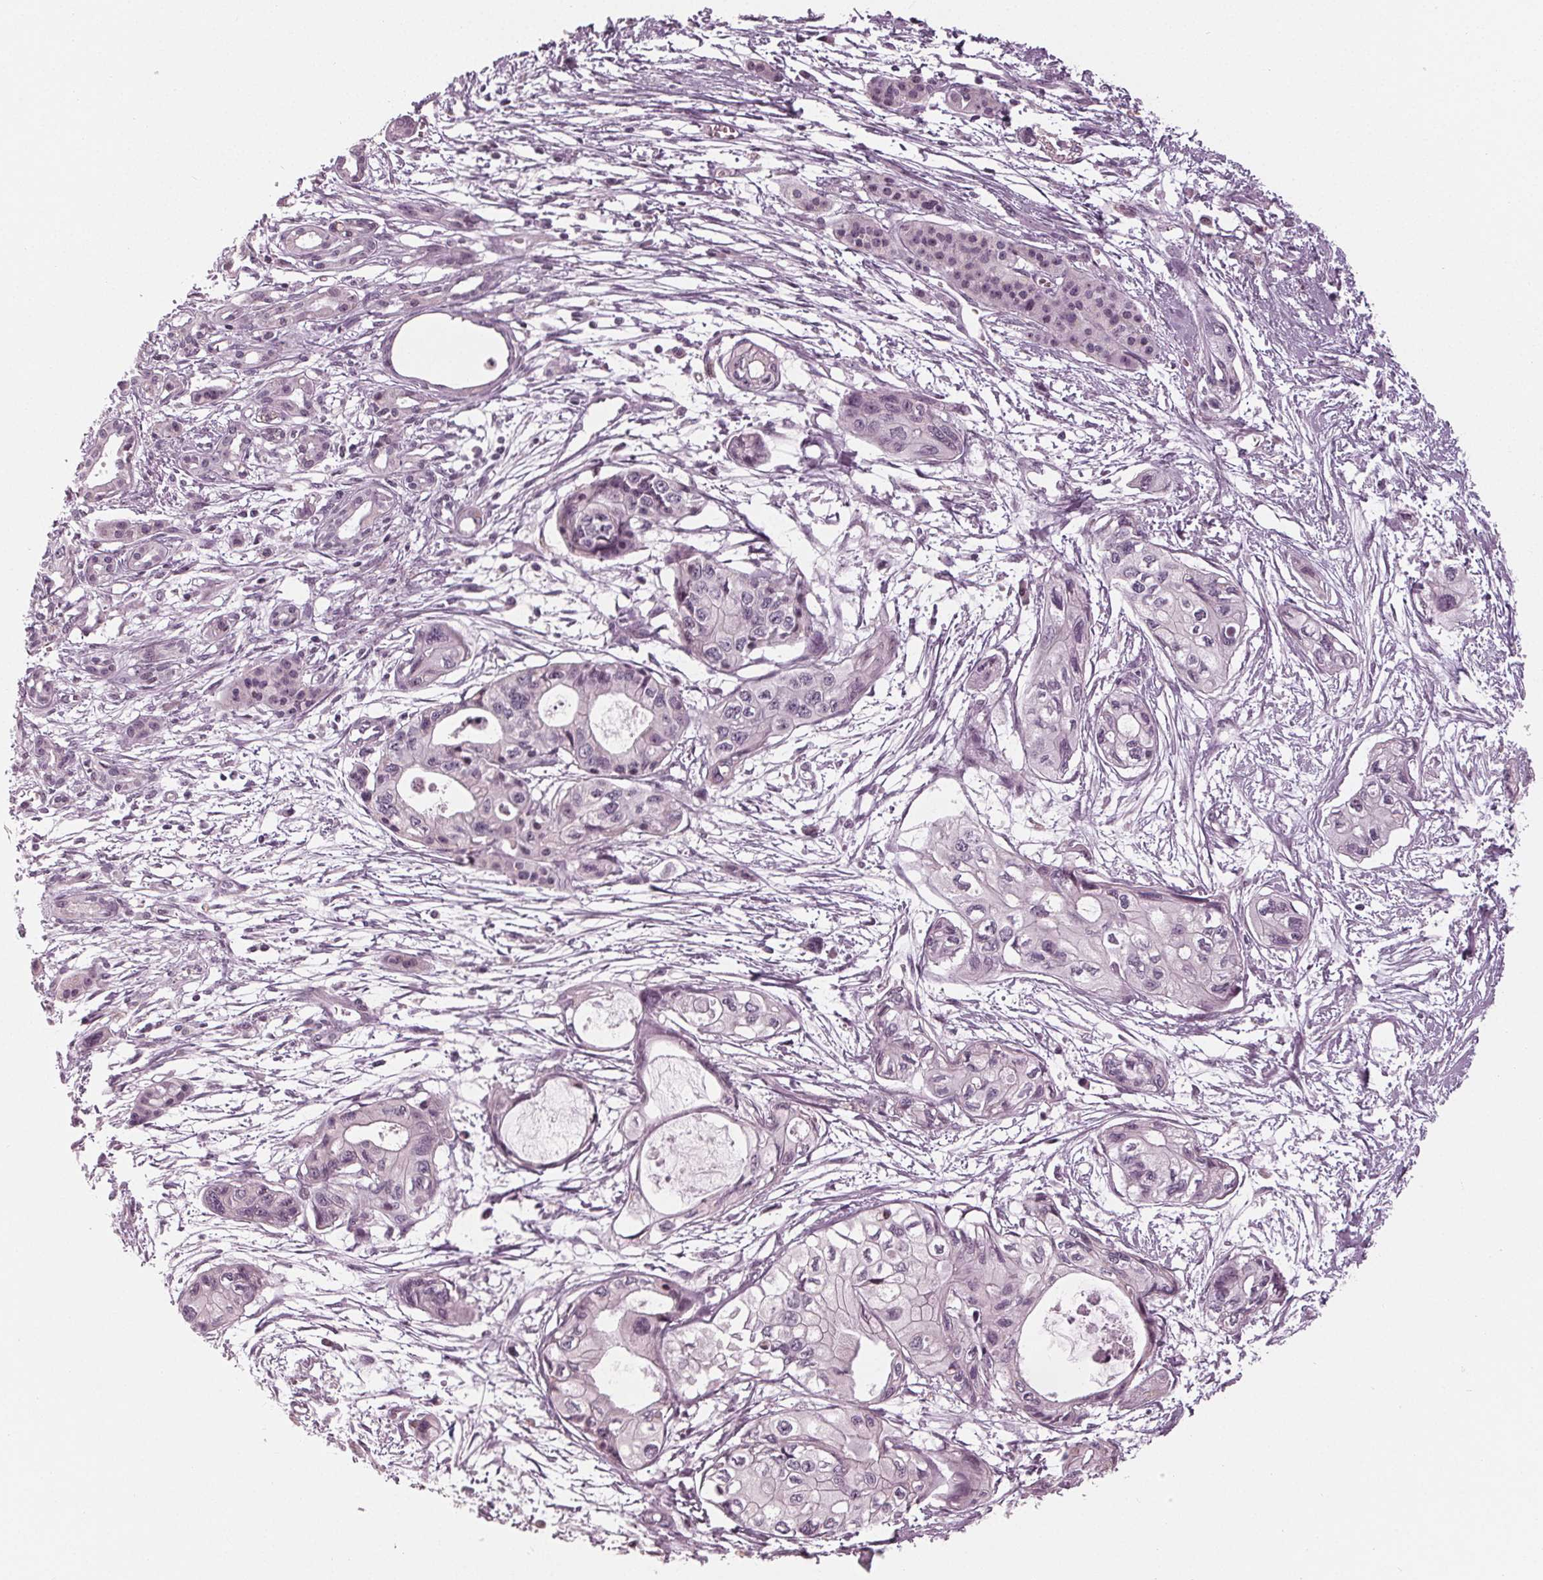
{"staining": {"intensity": "negative", "quantity": "none", "location": "none"}, "tissue": "pancreatic cancer", "cell_type": "Tumor cells", "image_type": "cancer", "snomed": [{"axis": "morphology", "description": "Adenocarcinoma, NOS"}, {"axis": "topography", "description": "Pancreas"}], "caption": "Tumor cells show no significant positivity in pancreatic cancer.", "gene": "ADPRHL1", "patient": {"sex": "female", "age": 76}}